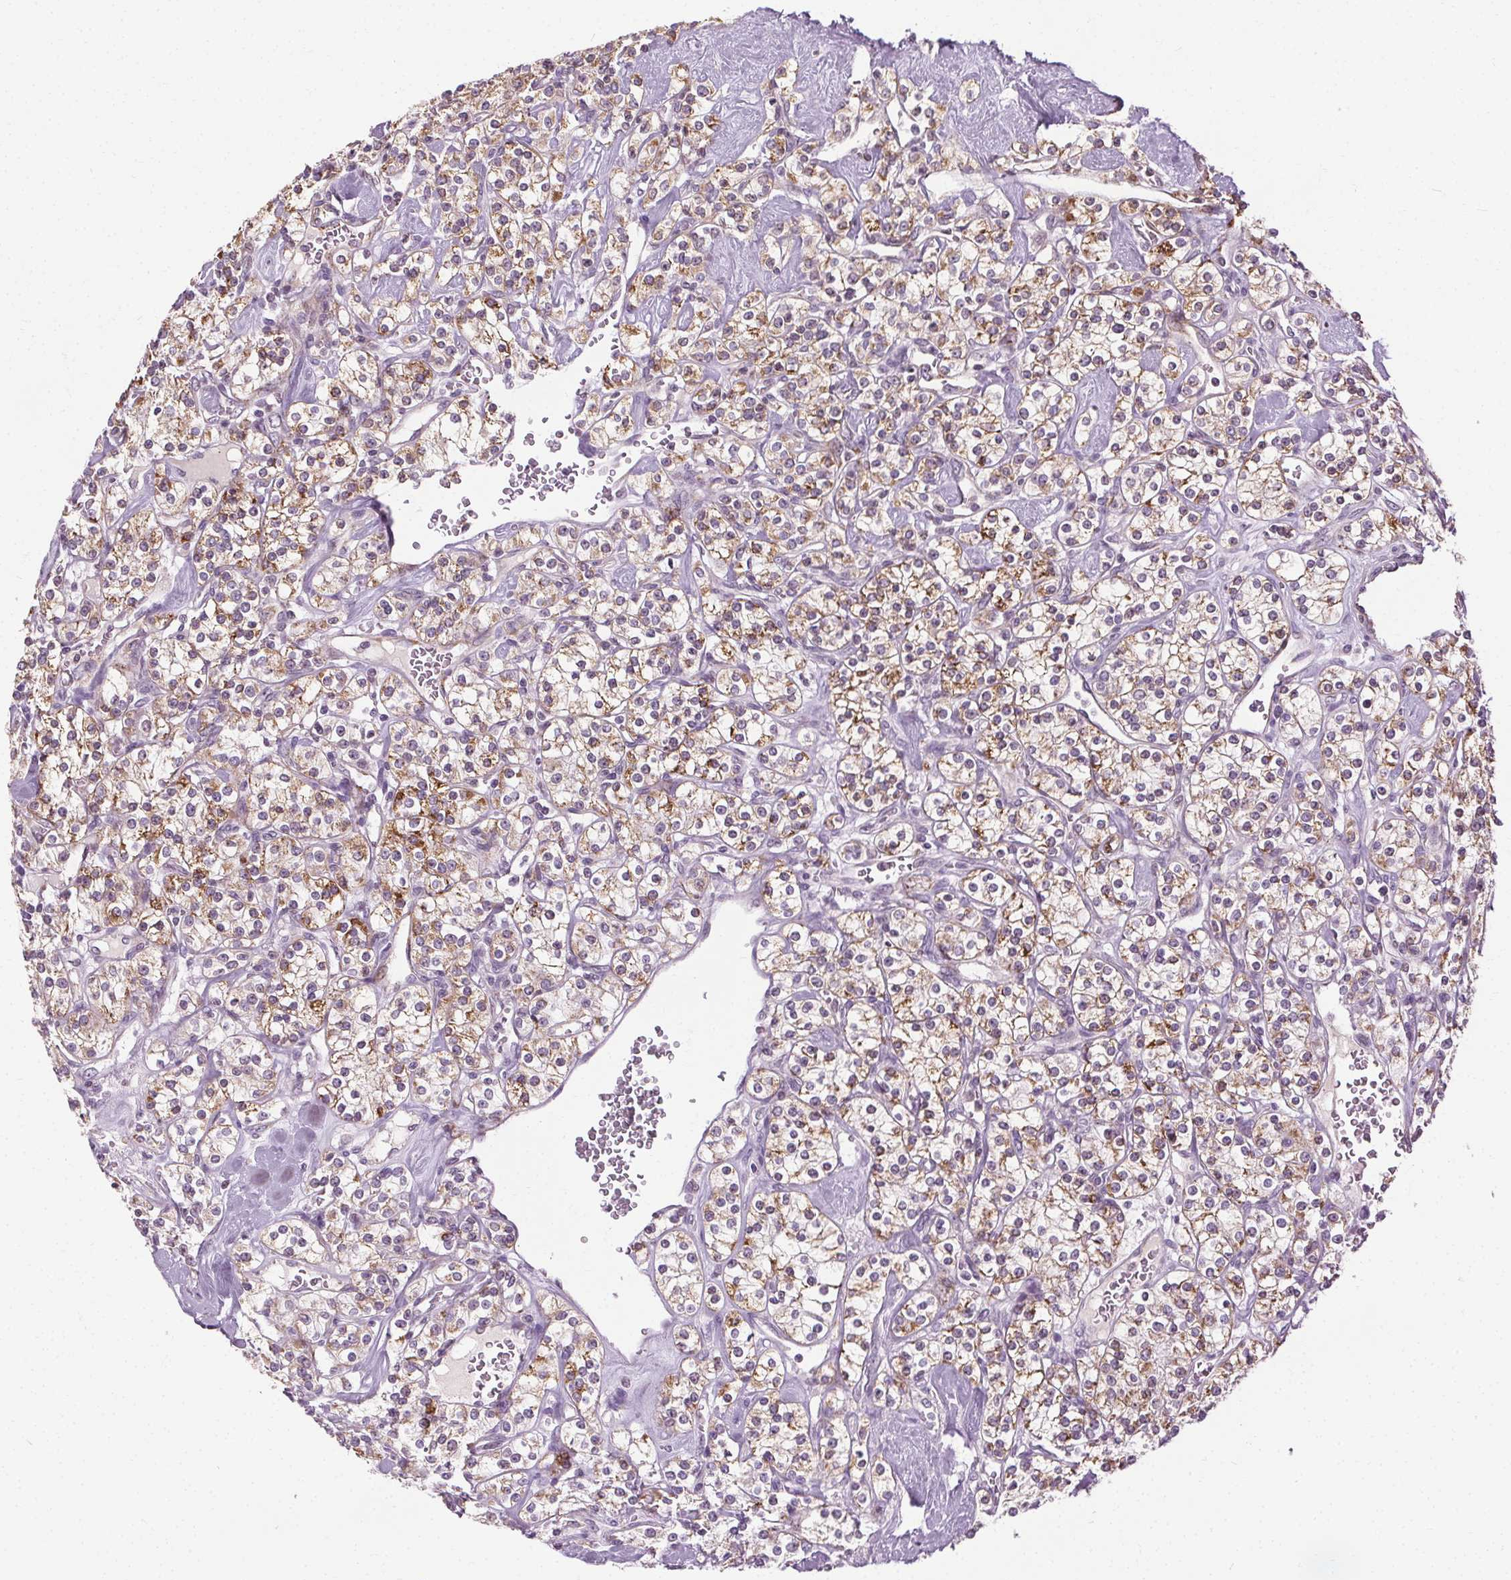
{"staining": {"intensity": "moderate", "quantity": ">75%", "location": "cytoplasmic/membranous"}, "tissue": "renal cancer", "cell_type": "Tumor cells", "image_type": "cancer", "snomed": [{"axis": "morphology", "description": "Adenocarcinoma, NOS"}, {"axis": "topography", "description": "Kidney"}], "caption": "Immunohistochemistry (IHC) (DAB) staining of adenocarcinoma (renal) demonstrates moderate cytoplasmic/membranous protein staining in about >75% of tumor cells. (DAB IHC with brightfield microscopy, high magnification).", "gene": "LFNG", "patient": {"sex": "male", "age": 77}}